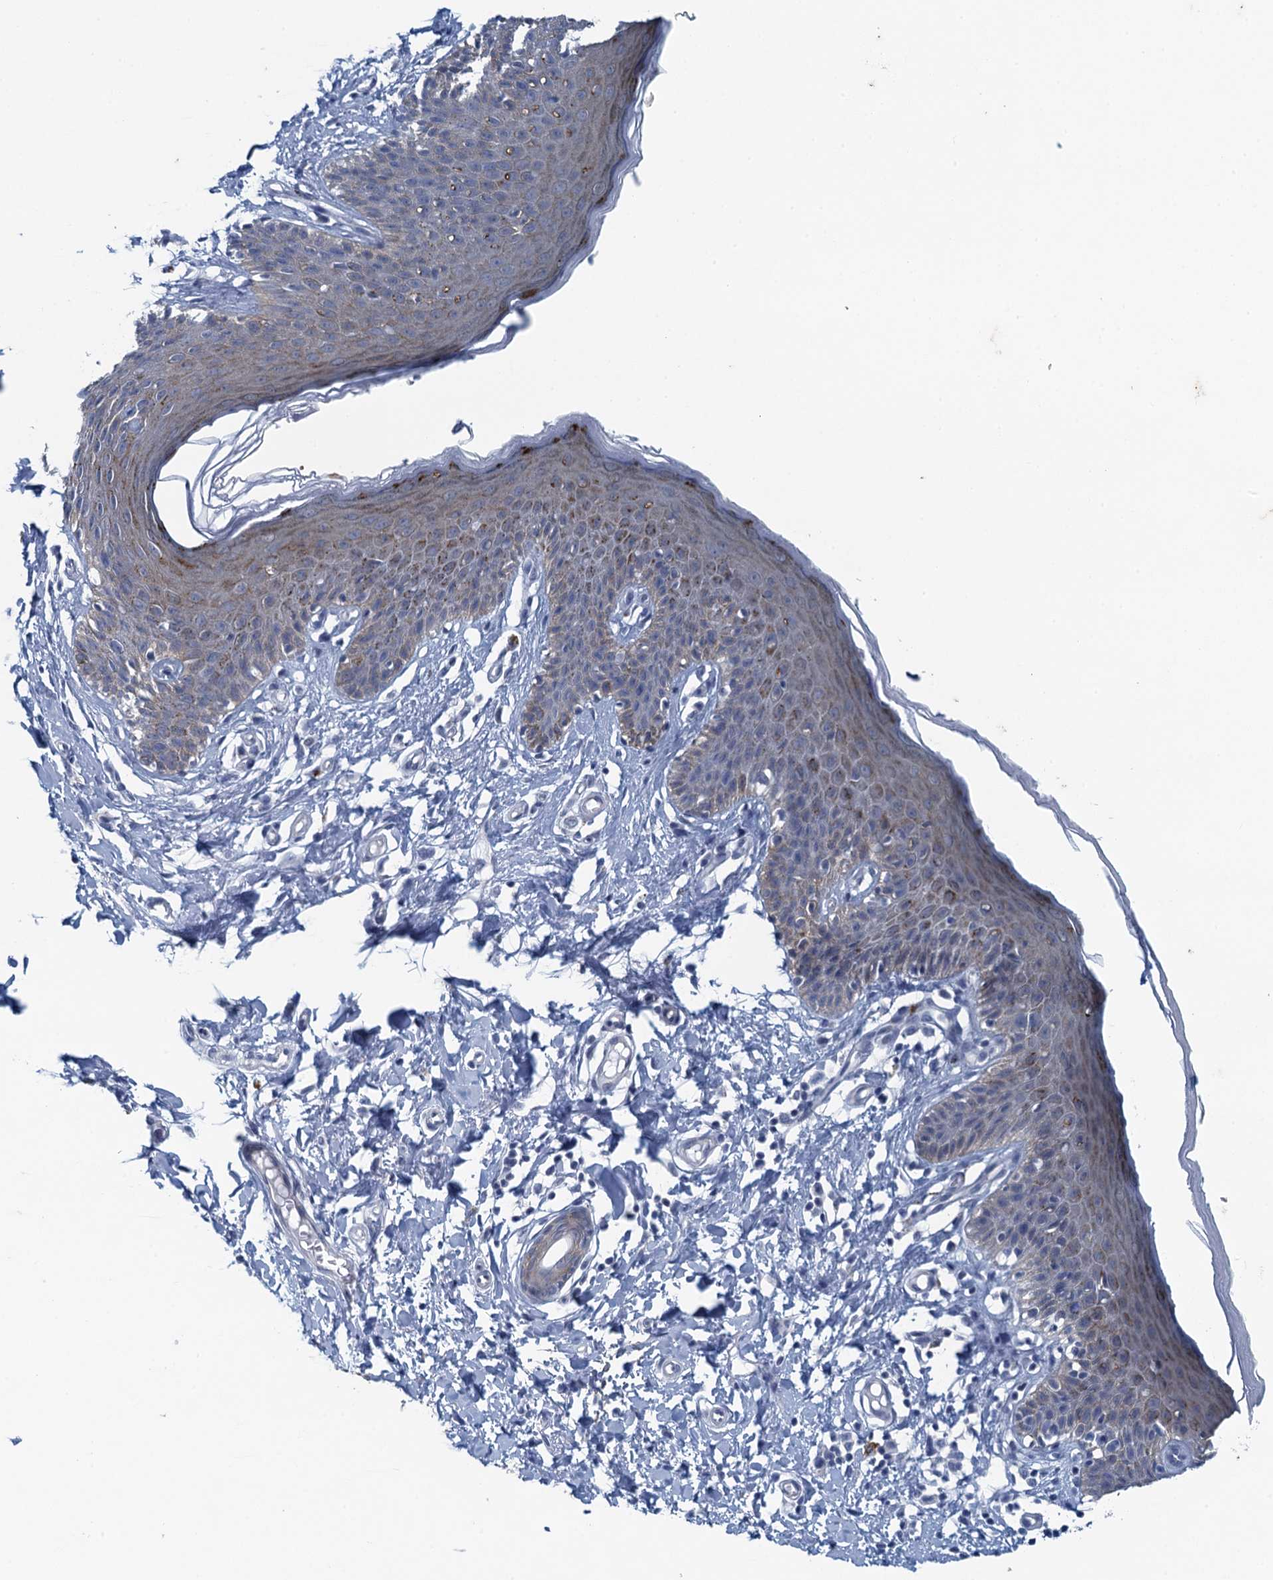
{"staining": {"intensity": "moderate", "quantity": "<25%", "location": "cytoplasmic/membranous"}, "tissue": "skin", "cell_type": "Epidermal cells", "image_type": "normal", "snomed": [{"axis": "morphology", "description": "Normal tissue, NOS"}, {"axis": "topography", "description": "Vulva"}], "caption": "DAB immunohistochemical staining of benign skin reveals moderate cytoplasmic/membranous protein positivity in about <25% of epidermal cells.", "gene": "C16orf95", "patient": {"sex": "female", "age": 66}}